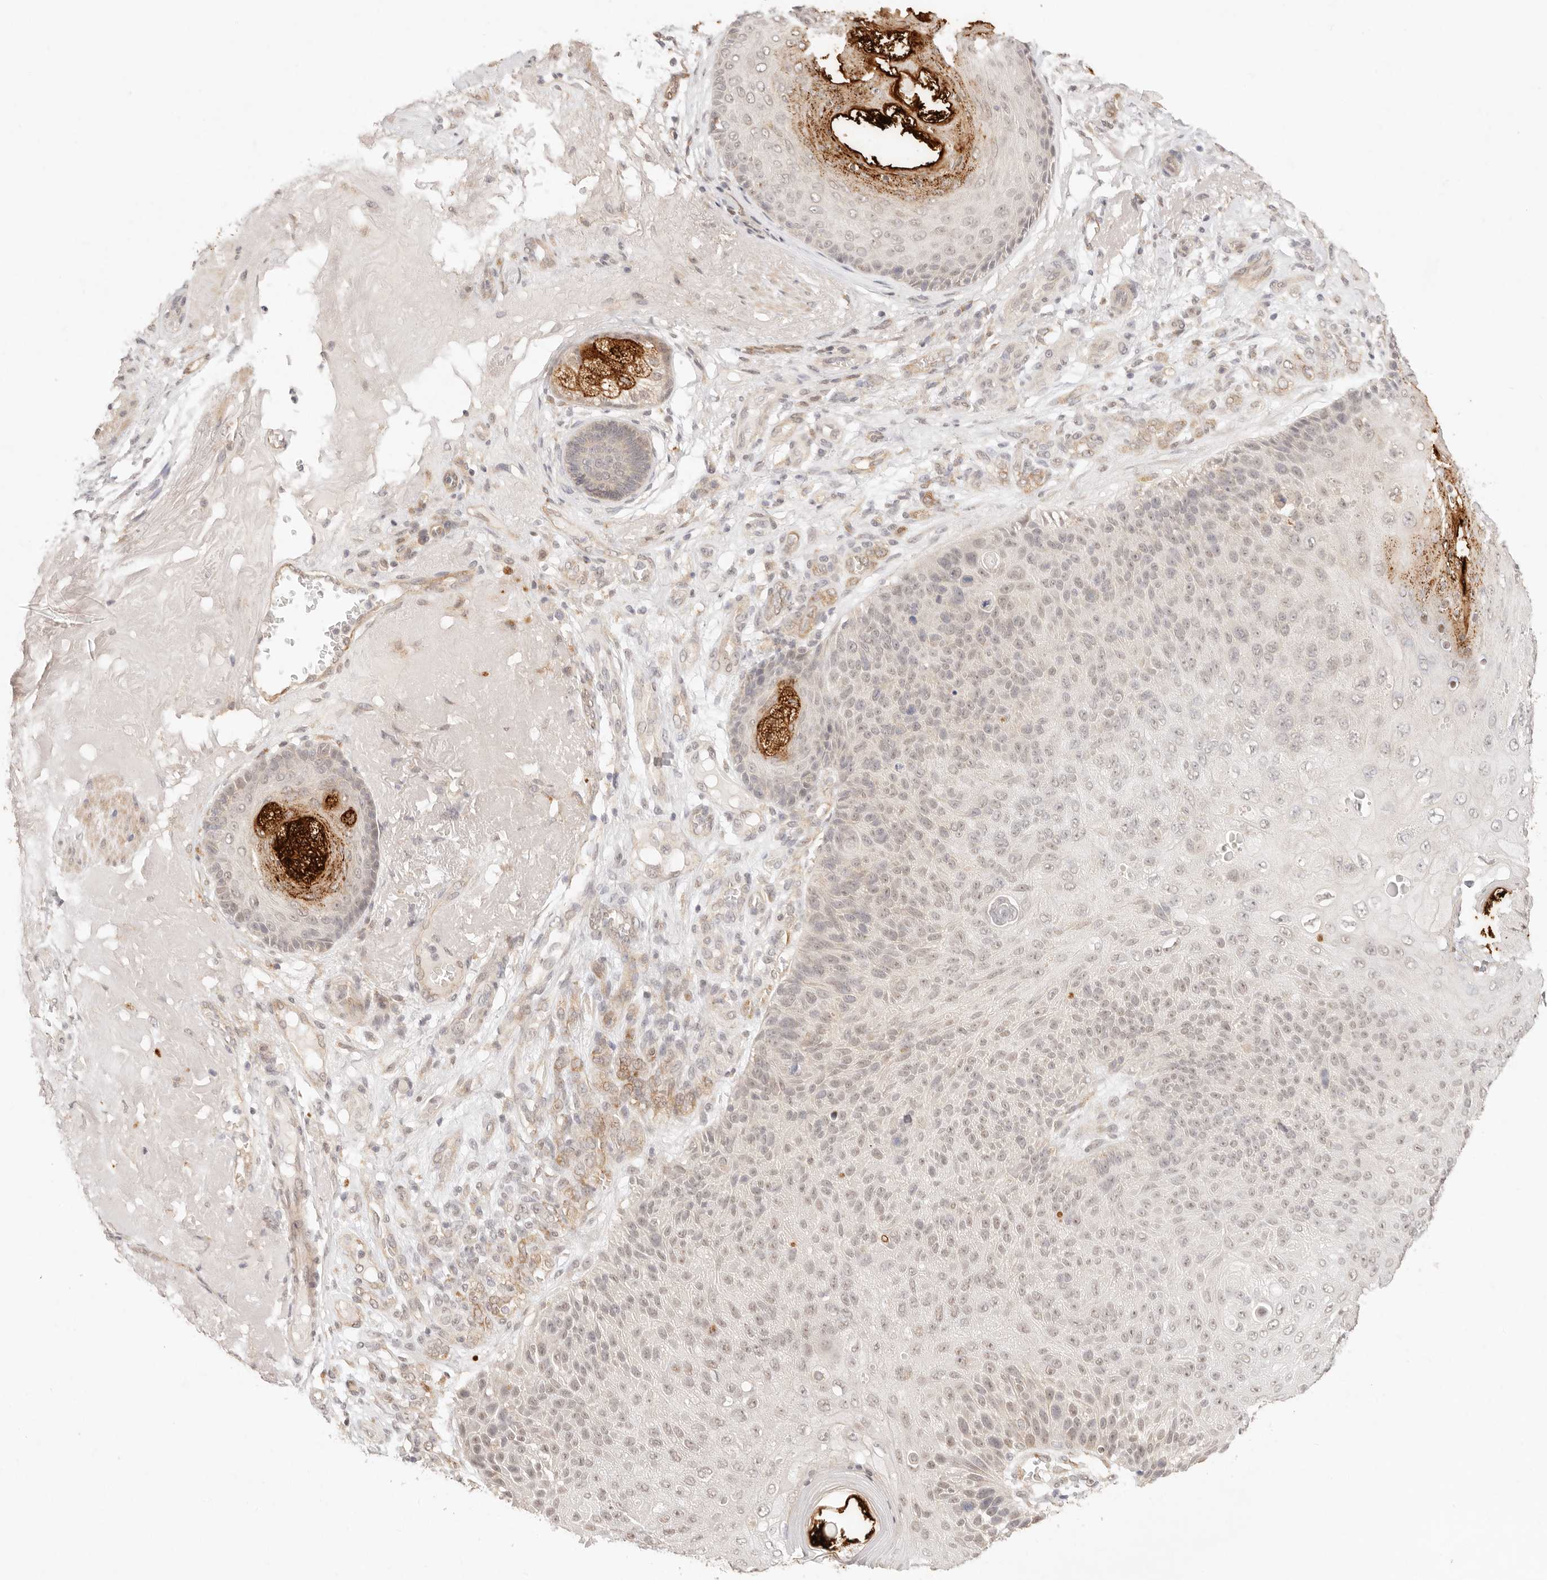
{"staining": {"intensity": "weak", "quantity": "<25%", "location": "cytoplasmic/membranous"}, "tissue": "skin cancer", "cell_type": "Tumor cells", "image_type": "cancer", "snomed": [{"axis": "morphology", "description": "Squamous cell carcinoma, NOS"}, {"axis": "topography", "description": "Skin"}], "caption": "DAB (3,3'-diaminobenzidine) immunohistochemical staining of skin cancer exhibits no significant staining in tumor cells. (Brightfield microscopy of DAB (3,3'-diaminobenzidine) immunohistochemistry at high magnification).", "gene": "GPR156", "patient": {"sex": "female", "age": 88}}